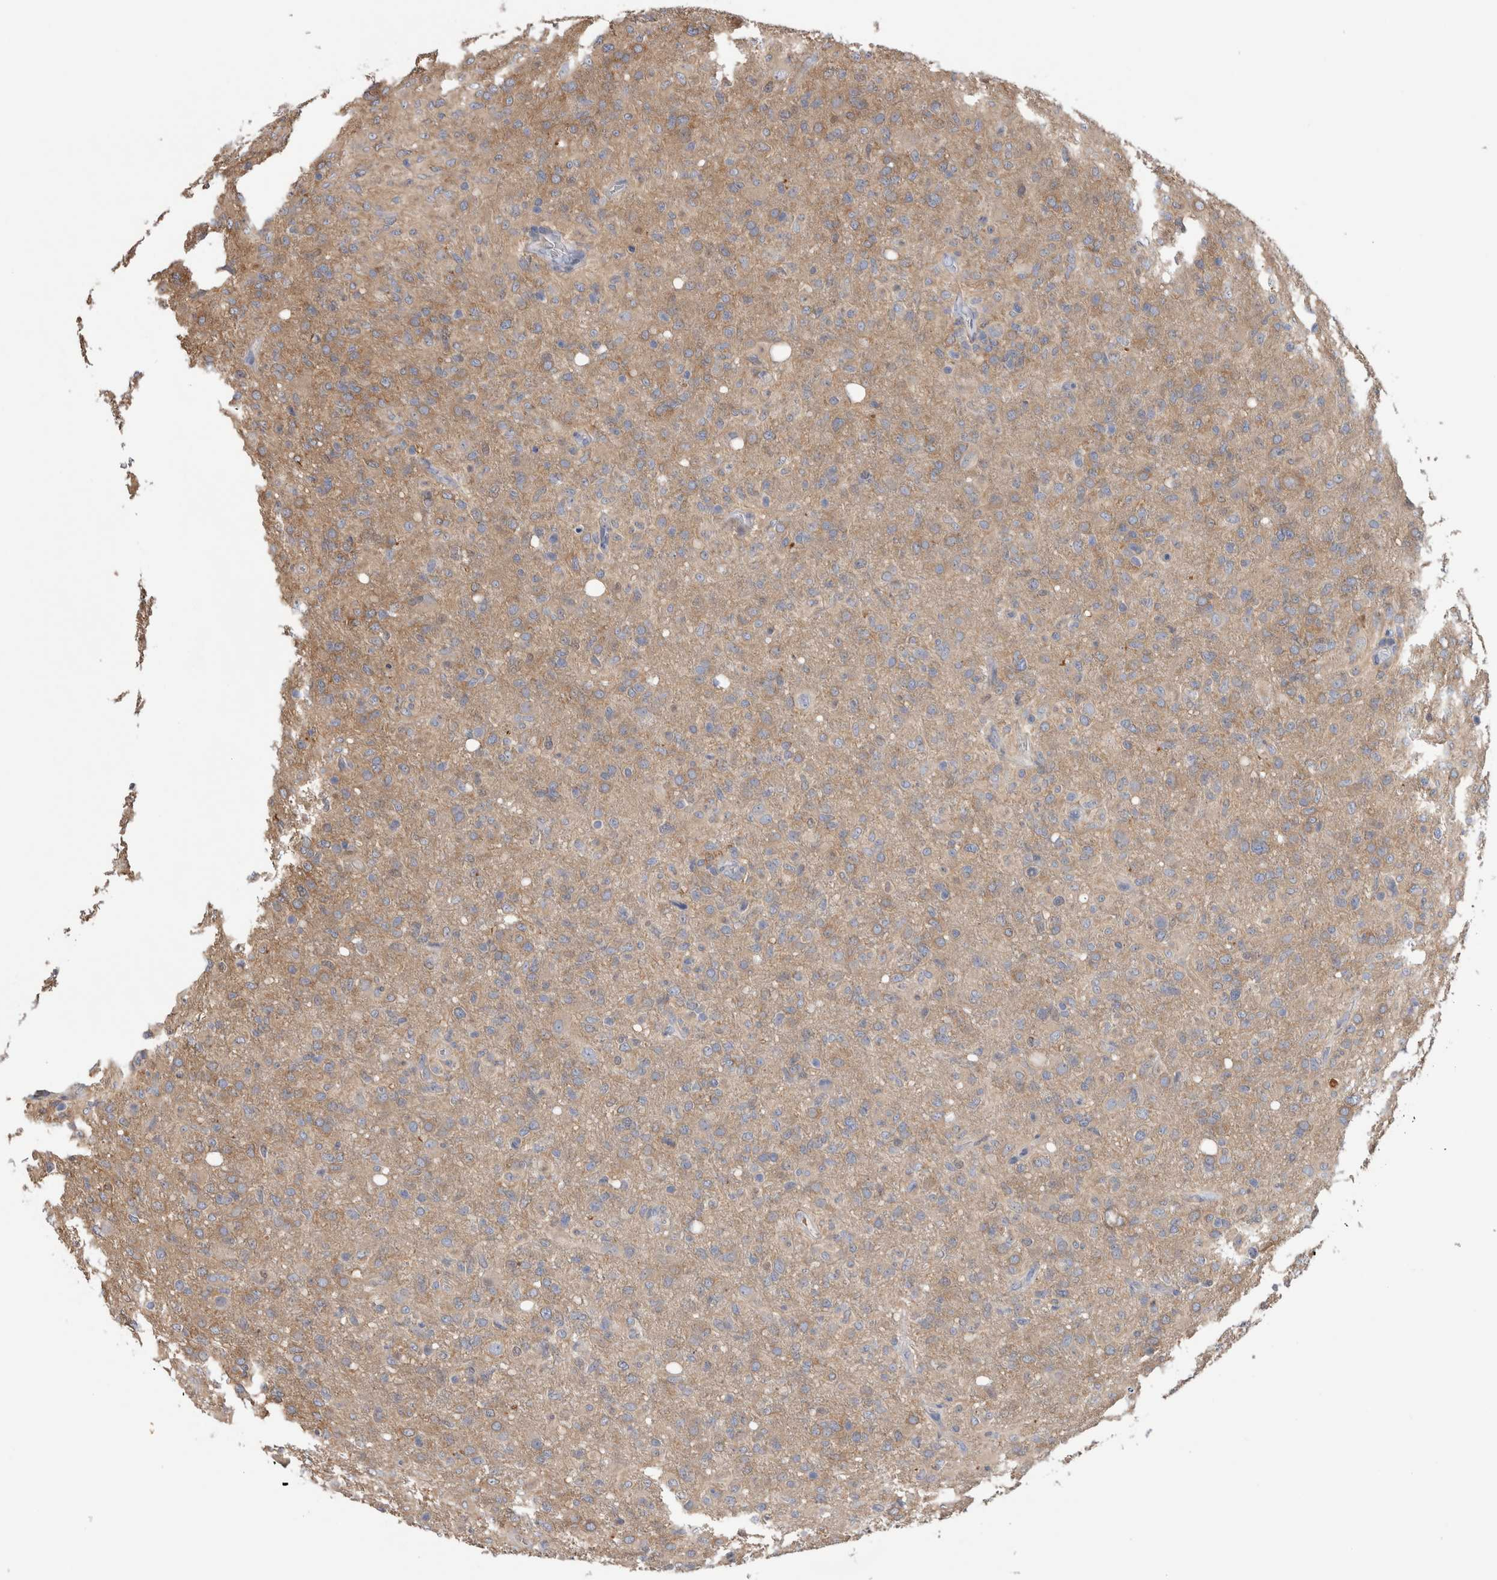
{"staining": {"intensity": "weak", "quantity": "25%-75%", "location": "cytoplasmic/membranous"}, "tissue": "glioma", "cell_type": "Tumor cells", "image_type": "cancer", "snomed": [{"axis": "morphology", "description": "Glioma, malignant, High grade"}, {"axis": "topography", "description": "Brain"}], "caption": "A brown stain highlights weak cytoplasmic/membranous staining of a protein in glioma tumor cells.", "gene": "SCRN1", "patient": {"sex": "female", "age": 57}}